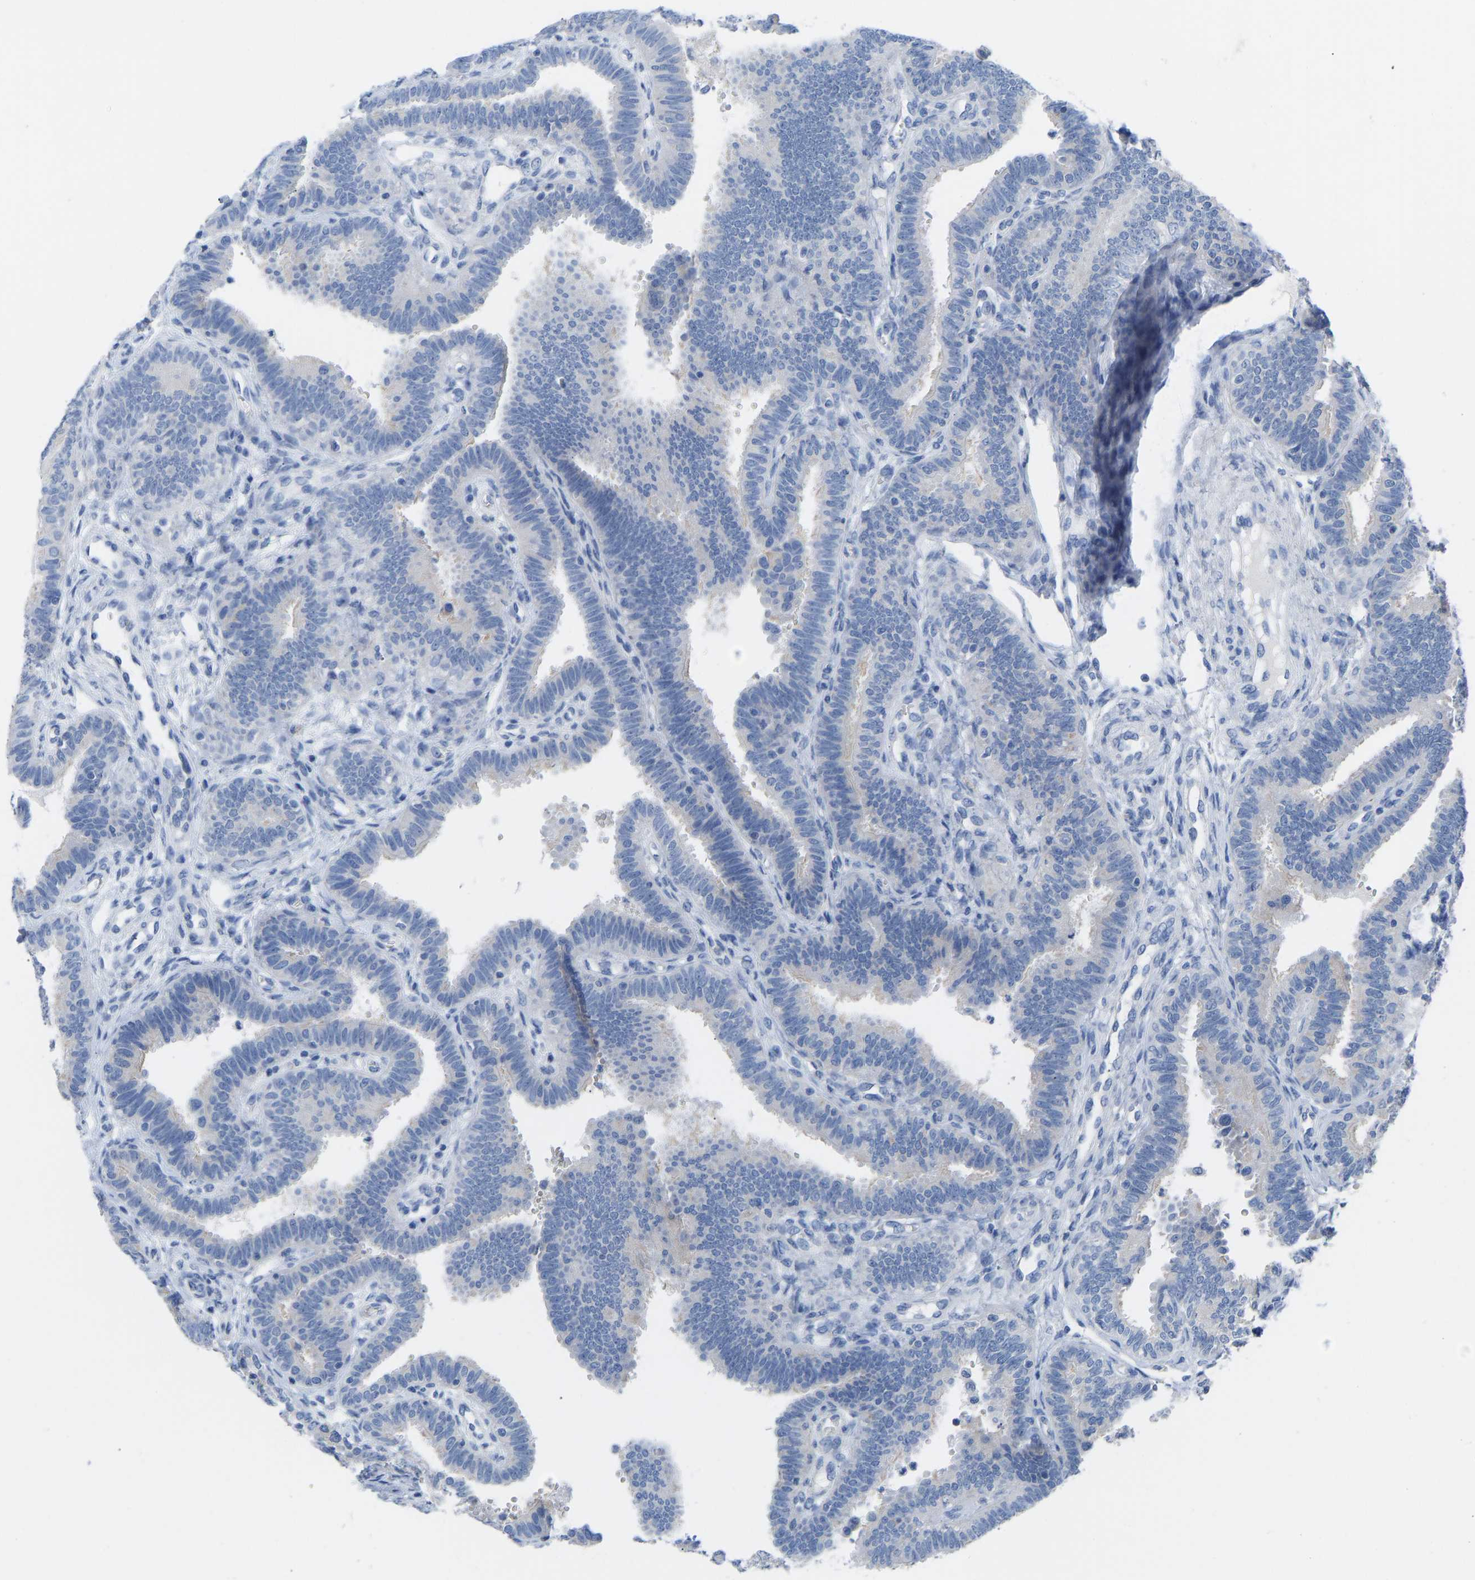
{"staining": {"intensity": "negative", "quantity": "none", "location": "none"}, "tissue": "fallopian tube", "cell_type": "Glandular cells", "image_type": "normal", "snomed": [{"axis": "morphology", "description": "Normal tissue, NOS"}, {"axis": "topography", "description": "Fallopian tube"}, {"axis": "topography", "description": "Placenta"}], "caption": "Histopathology image shows no protein expression in glandular cells of unremarkable fallopian tube. The staining is performed using DAB brown chromogen with nuclei counter-stained in using hematoxylin.", "gene": "OLIG2", "patient": {"sex": "female", "age": 34}}